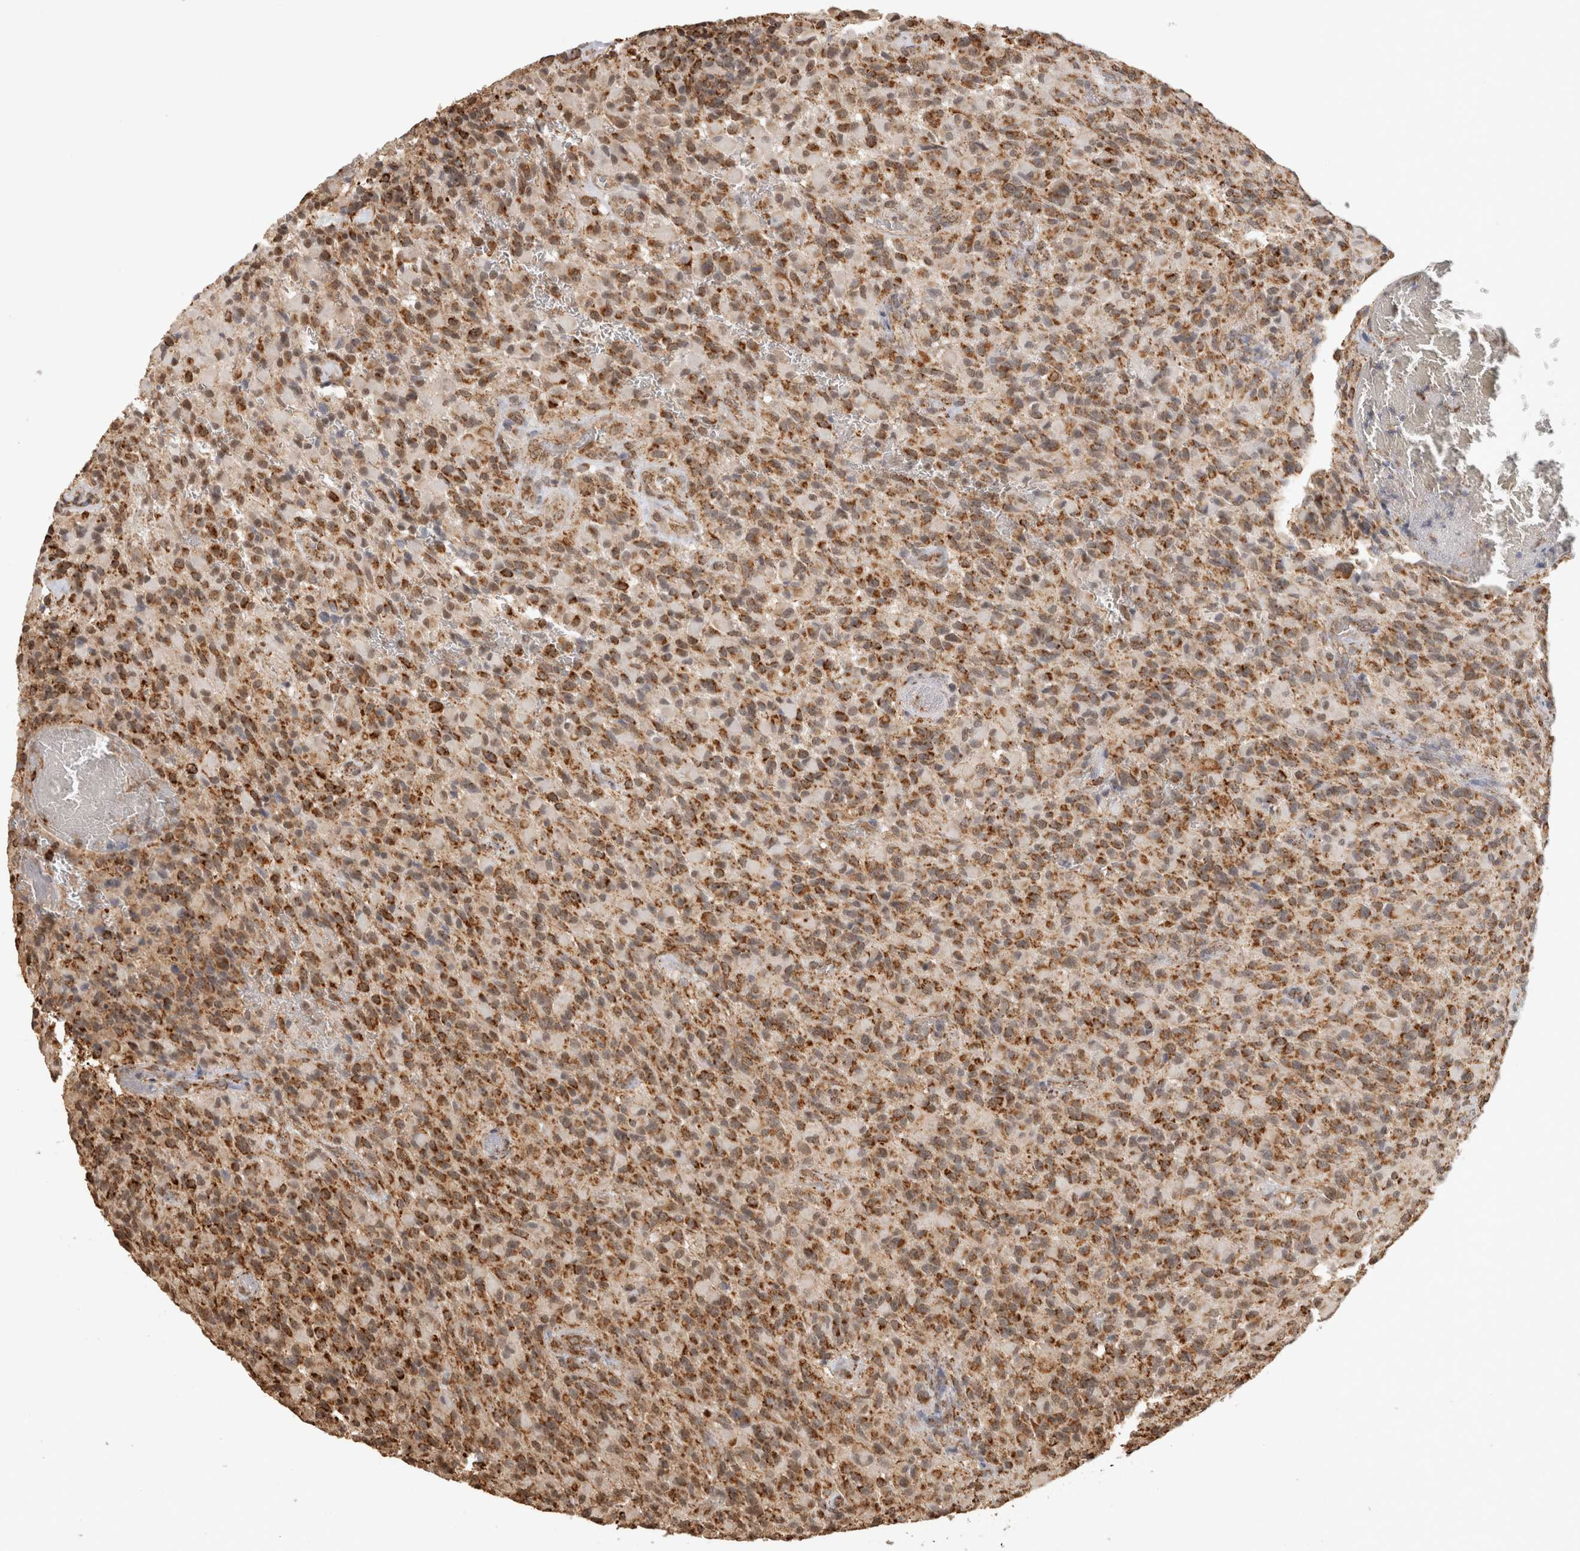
{"staining": {"intensity": "moderate", "quantity": ">75%", "location": "cytoplasmic/membranous"}, "tissue": "glioma", "cell_type": "Tumor cells", "image_type": "cancer", "snomed": [{"axis": "morphology", "description": "Glioma, malignant, High grade"}, {"axis": "topography", "description": "Brain"}], "caption": "Immunohistochemical staining of human malignant glioma (high-grade) demonstrates medium levels of moderate cytoplasmic/membranous expression in approximately >75% of tumor cells.", "gene": "BNIP3L", "patient": {"sex": "male", "age": 71}}